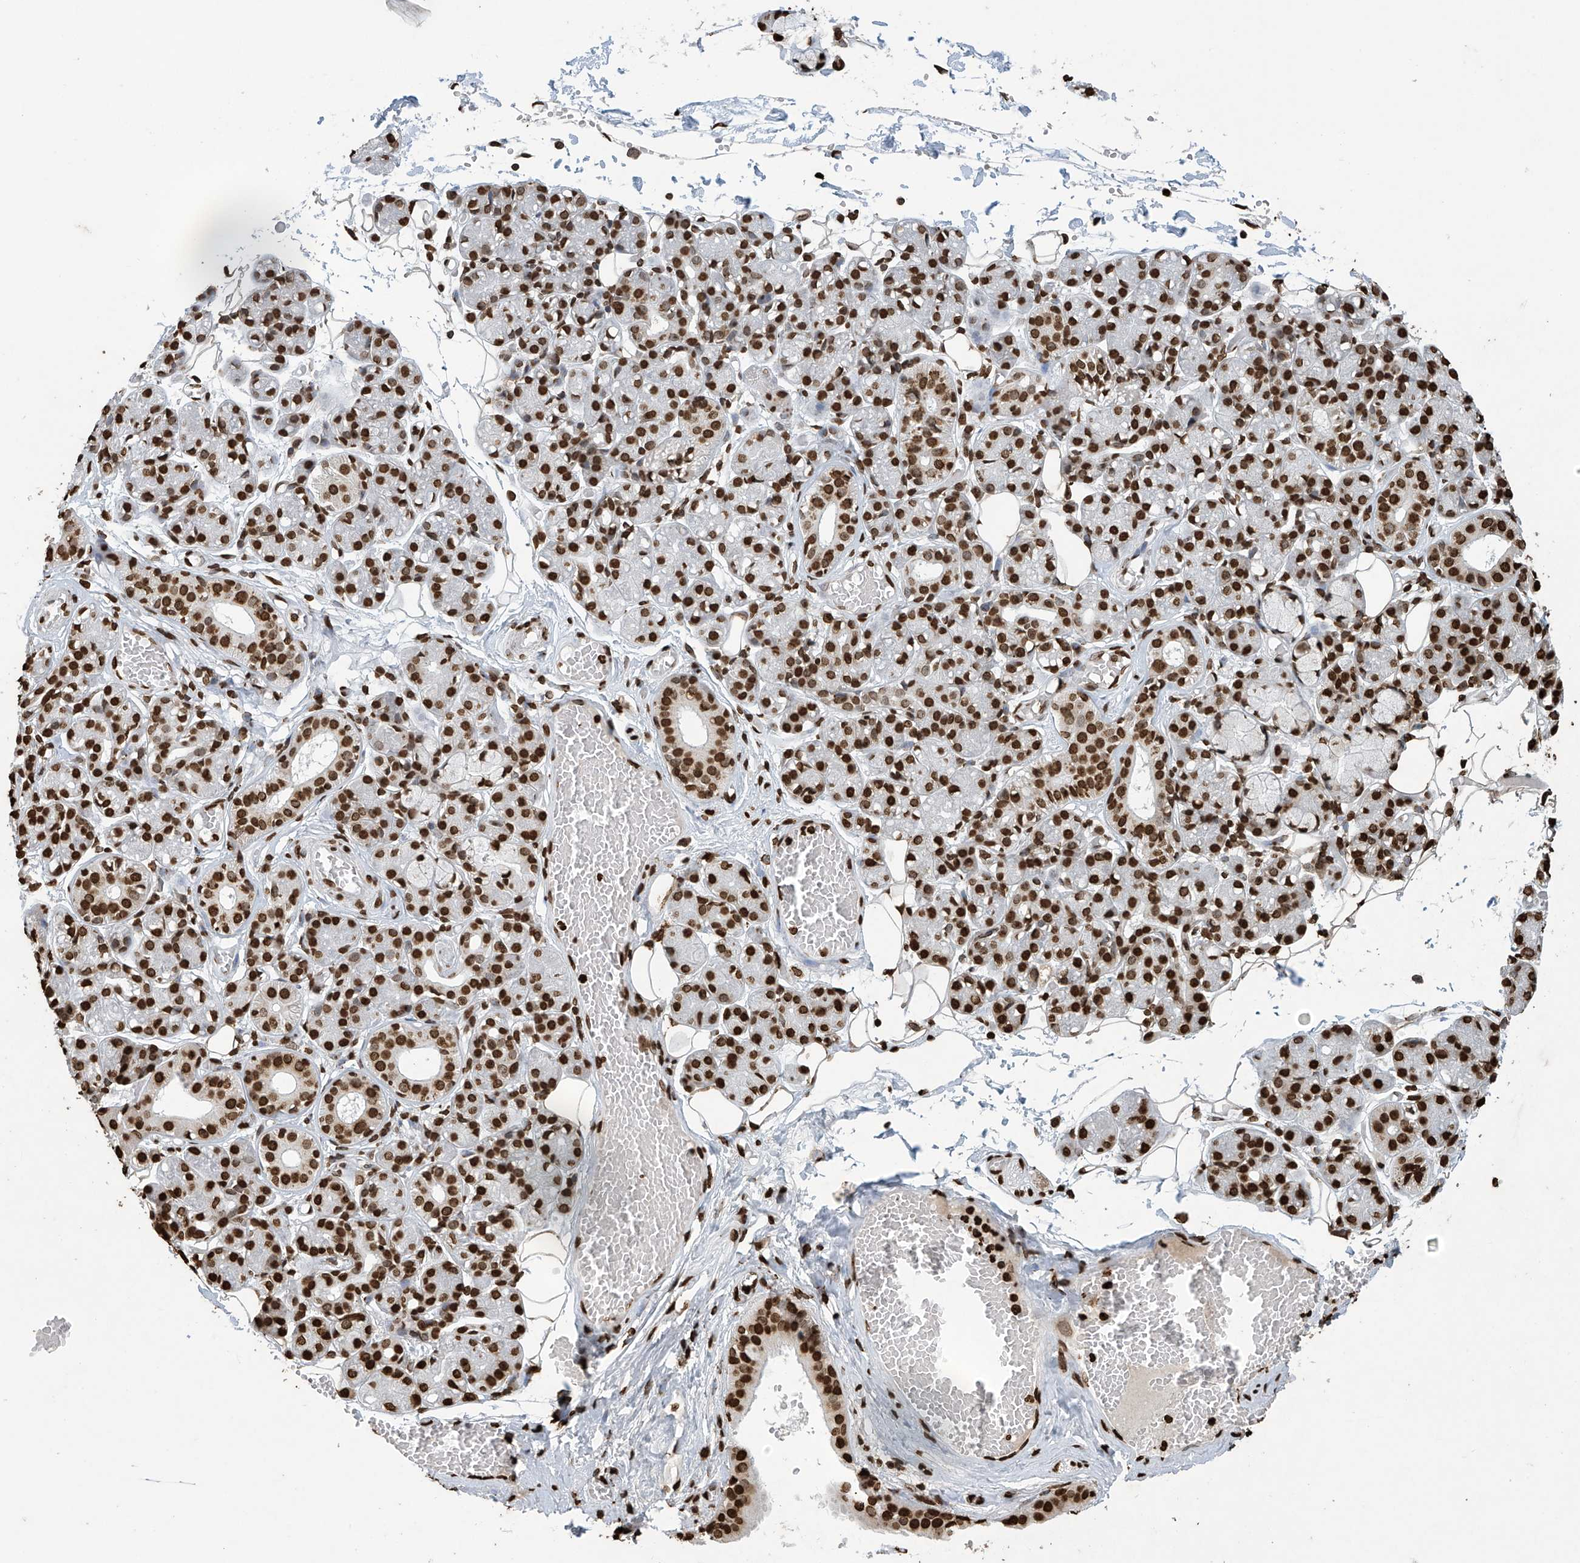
{"staining": {"intensity": "strong", "quantity": ">75%", "location": "nuclear"}, "tissue": "salivary gland", "cell_type": "Glandular cells", "image_type": "normal", "snomed": [{"axis": "morphology", "description": "Normal tissue, NOS"}, {"axis": "topography", "description": "Salivary gland"}], "caption": "DAB immunohistochemical staining of unremarkable salivary gland exhibits strong nuclear protein staining in about >75% of glandular cells. The staining is performed using DAB brown chromogen to label protein expression. The nuclei are counter-stained blue using hematoxylin.", "gene": "H3", "patient": {"sex": "male", "age": 63}}